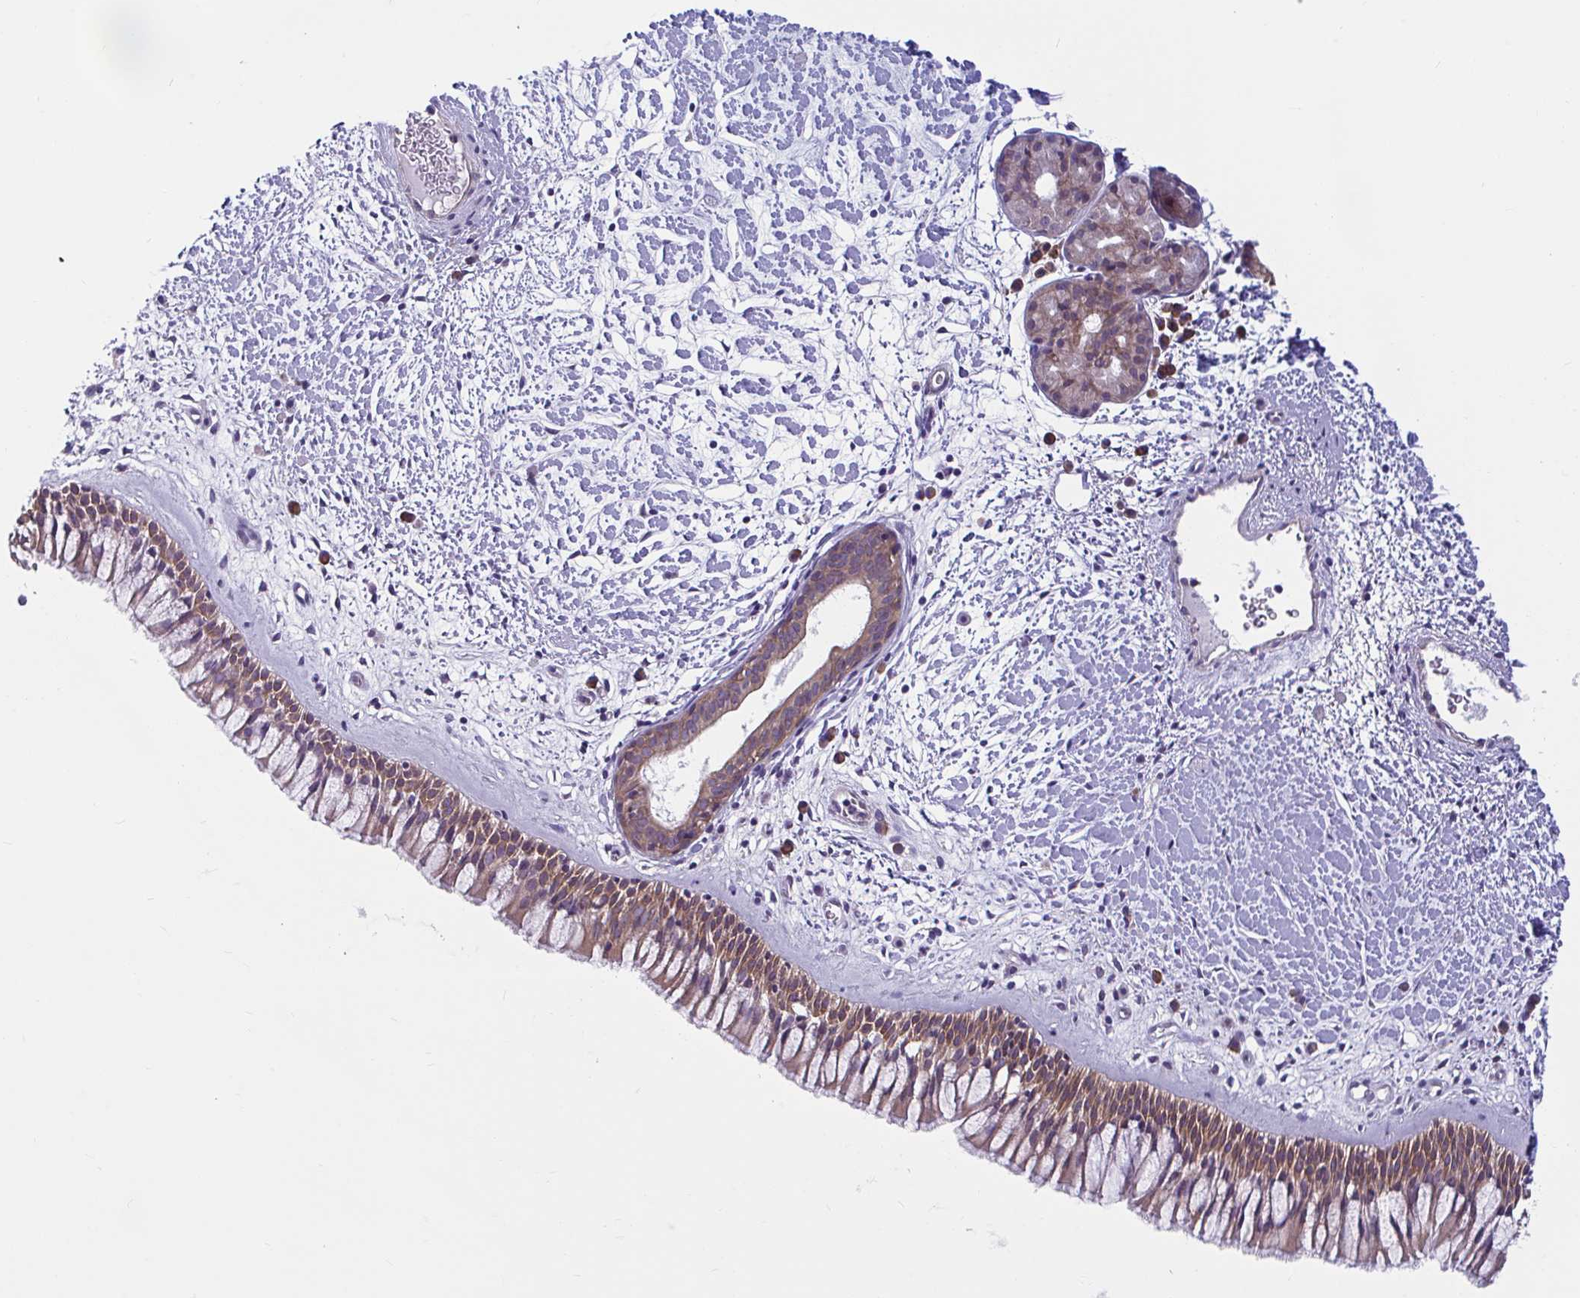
{"staining": {"intensity": "moderate", "quantity": ">75%", "location": "cytoplasmic/membranous"}, "tissue": "nasopharynx", "cell_type": "Respiratory epithelial cells", "image_type": "normal", "snomed": [{"axis": "morphology", "description": "Normal tissue, NOS"}, {"axis": "topography", "description": "Nasopharynx"}], "caption": "A micrograph showing moderate cytoplasmic/membranous expression in about >75% of respiratory epithelial cells in benign nasopharynx, as visualized by brown immunohistochemical staining.", "gene": "WBP1", "patient": {"sex": "male", "age": 65}}